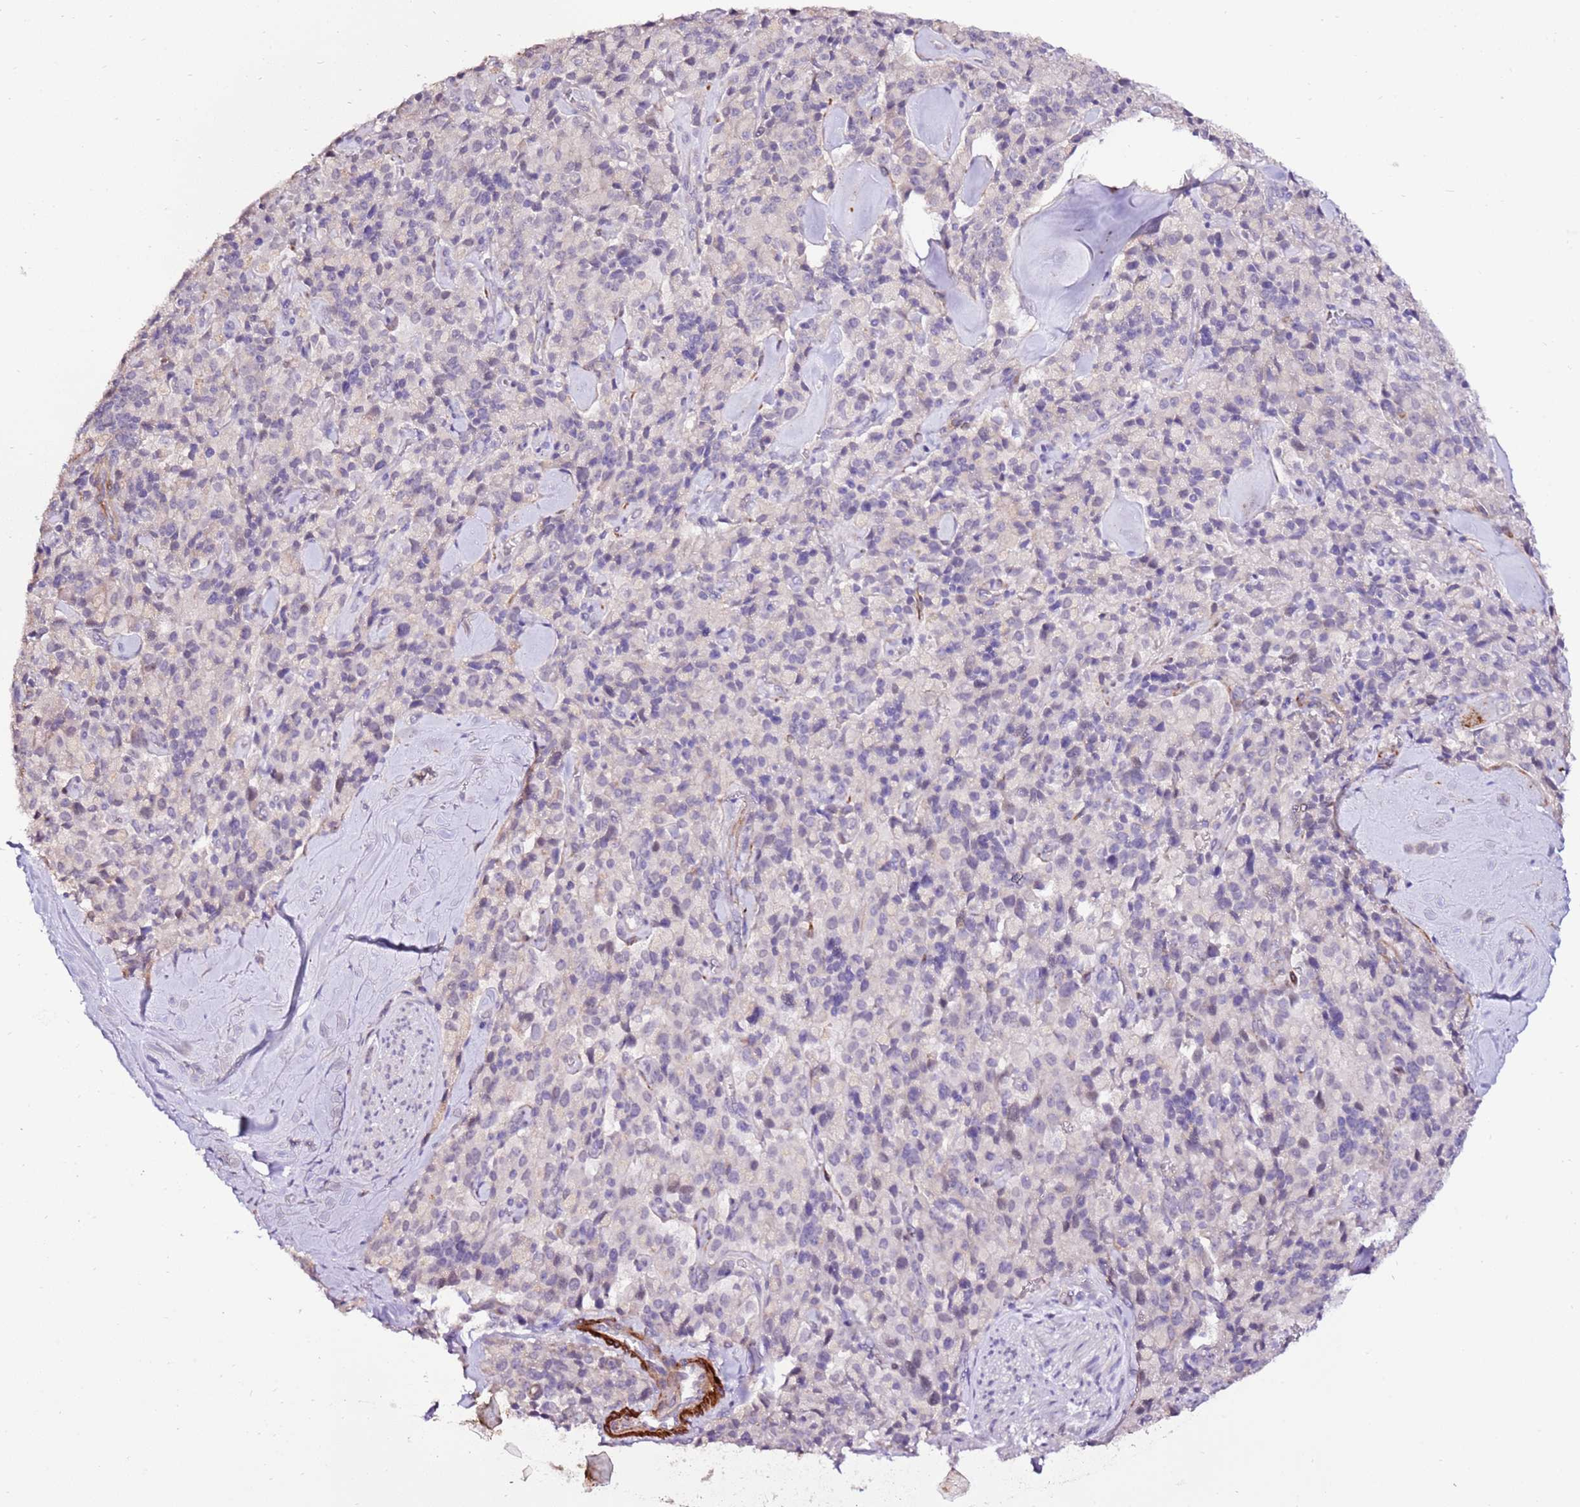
{"staining": {"intensity": "negative", "quantity": "none", "location": "none"}, "tissue": "pancreatic cancer", "cell_type": "Tumor cells", "image_type": "cancer", "snomed": [{"axis": "morphology", "description": "Adenocarcinoma, NOS"}, {"axis": "topography", "description": "Pancreas"}], "caption": "Pancreatic cancer was stained to show a protein in brown. There is no significant positivity in tumor cells.", "gene": "ART5", "patient": {"sex": "male", "age": 65}}